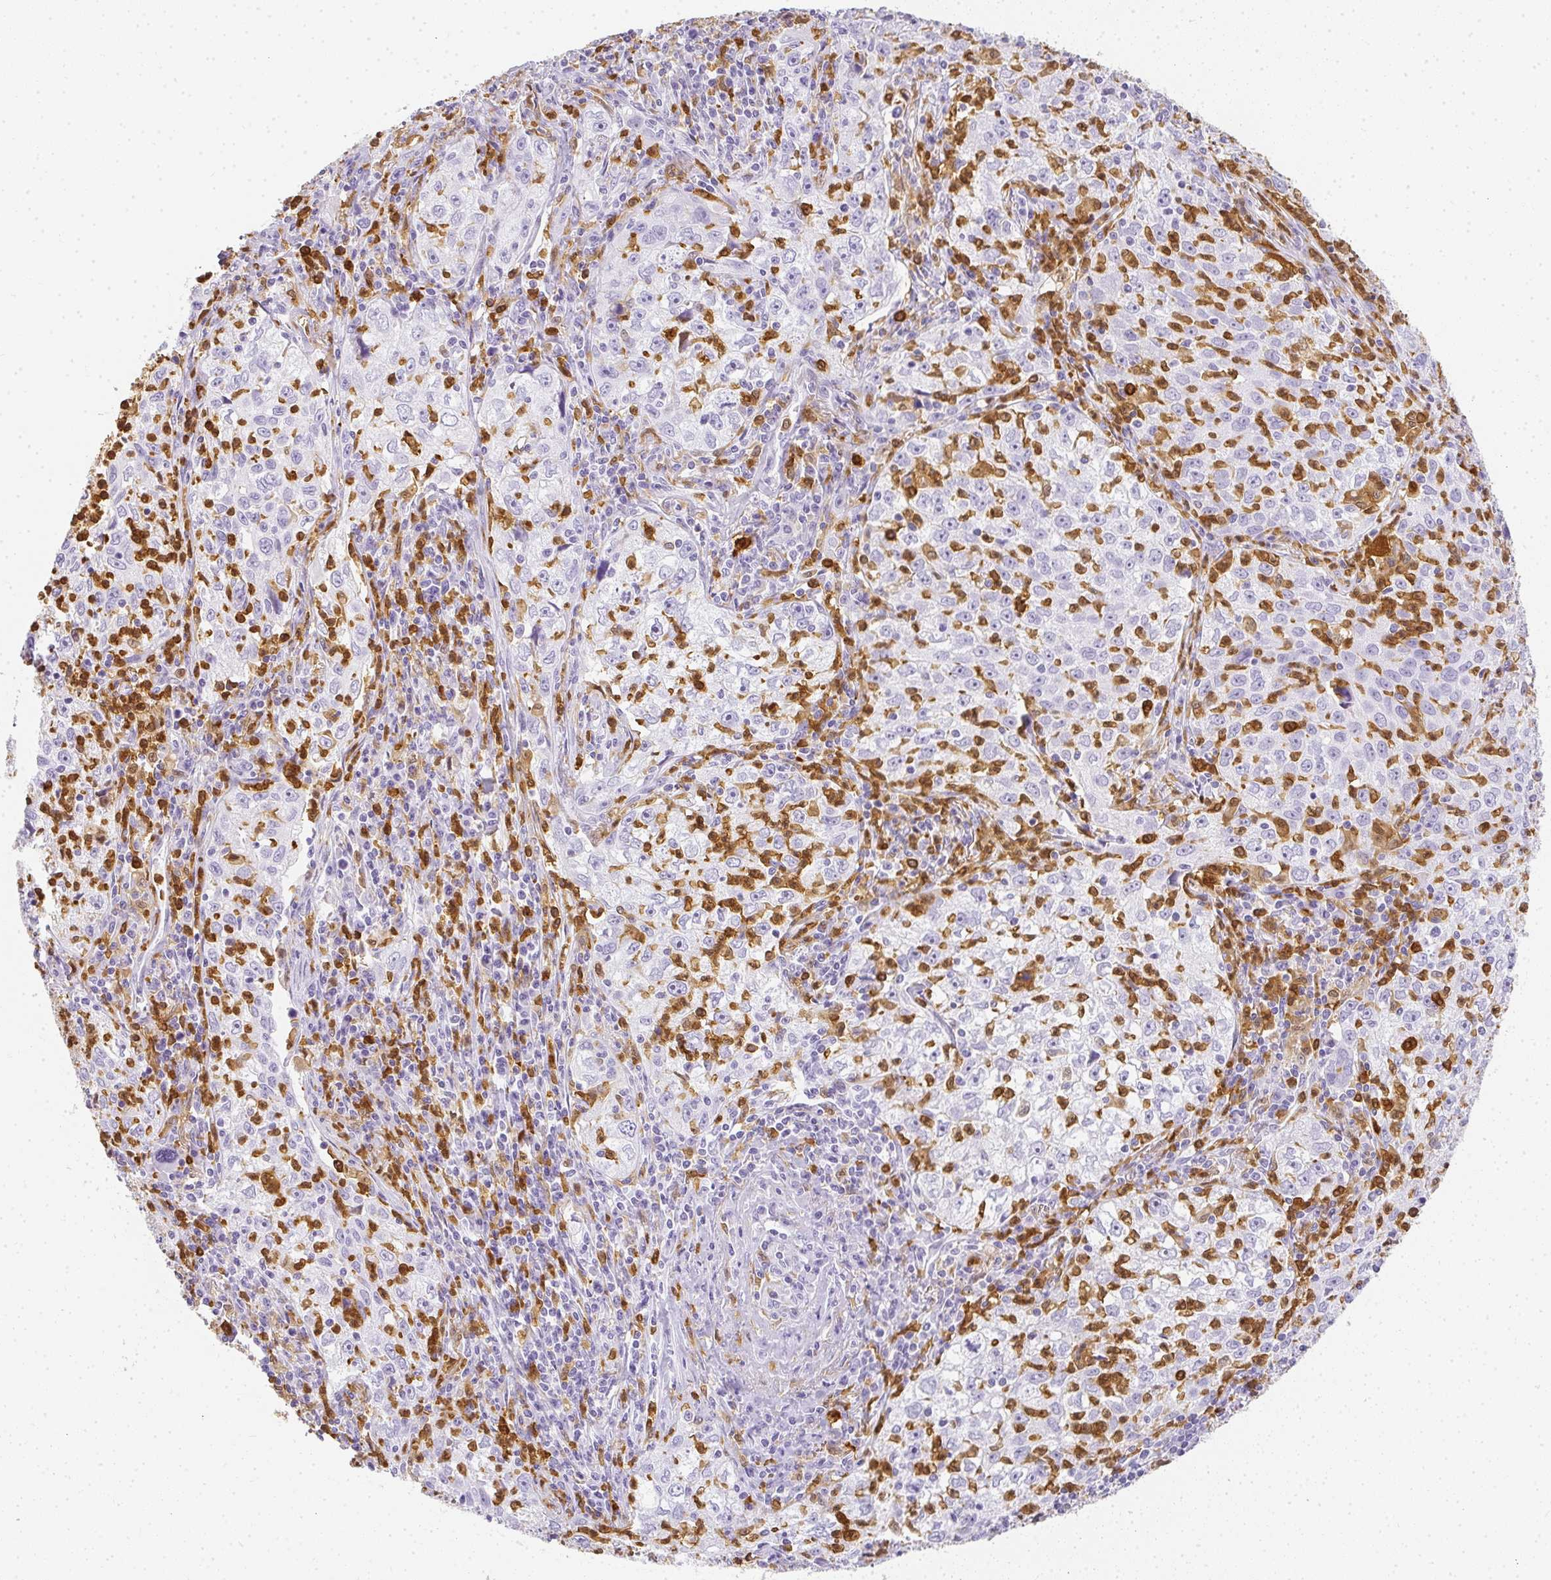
{"staining": {"intensity": "negative", "quantity": "none", "location": "none"}, "tissue": "lung cancer", "cell_type": "Tumor cells", "image_type": "cancer", "snomed": [{"axis": "morphology", "description": "Squamous cell carcinoma, NOS"}, {"axis": "topography", "description": "Lung"}], "caption": "Immunohistochemical staining of human lung cancer demonstrates no significant staining in tumor cells.", "gene": "HK3", "patient": {"sex": "male", "age": 71}}